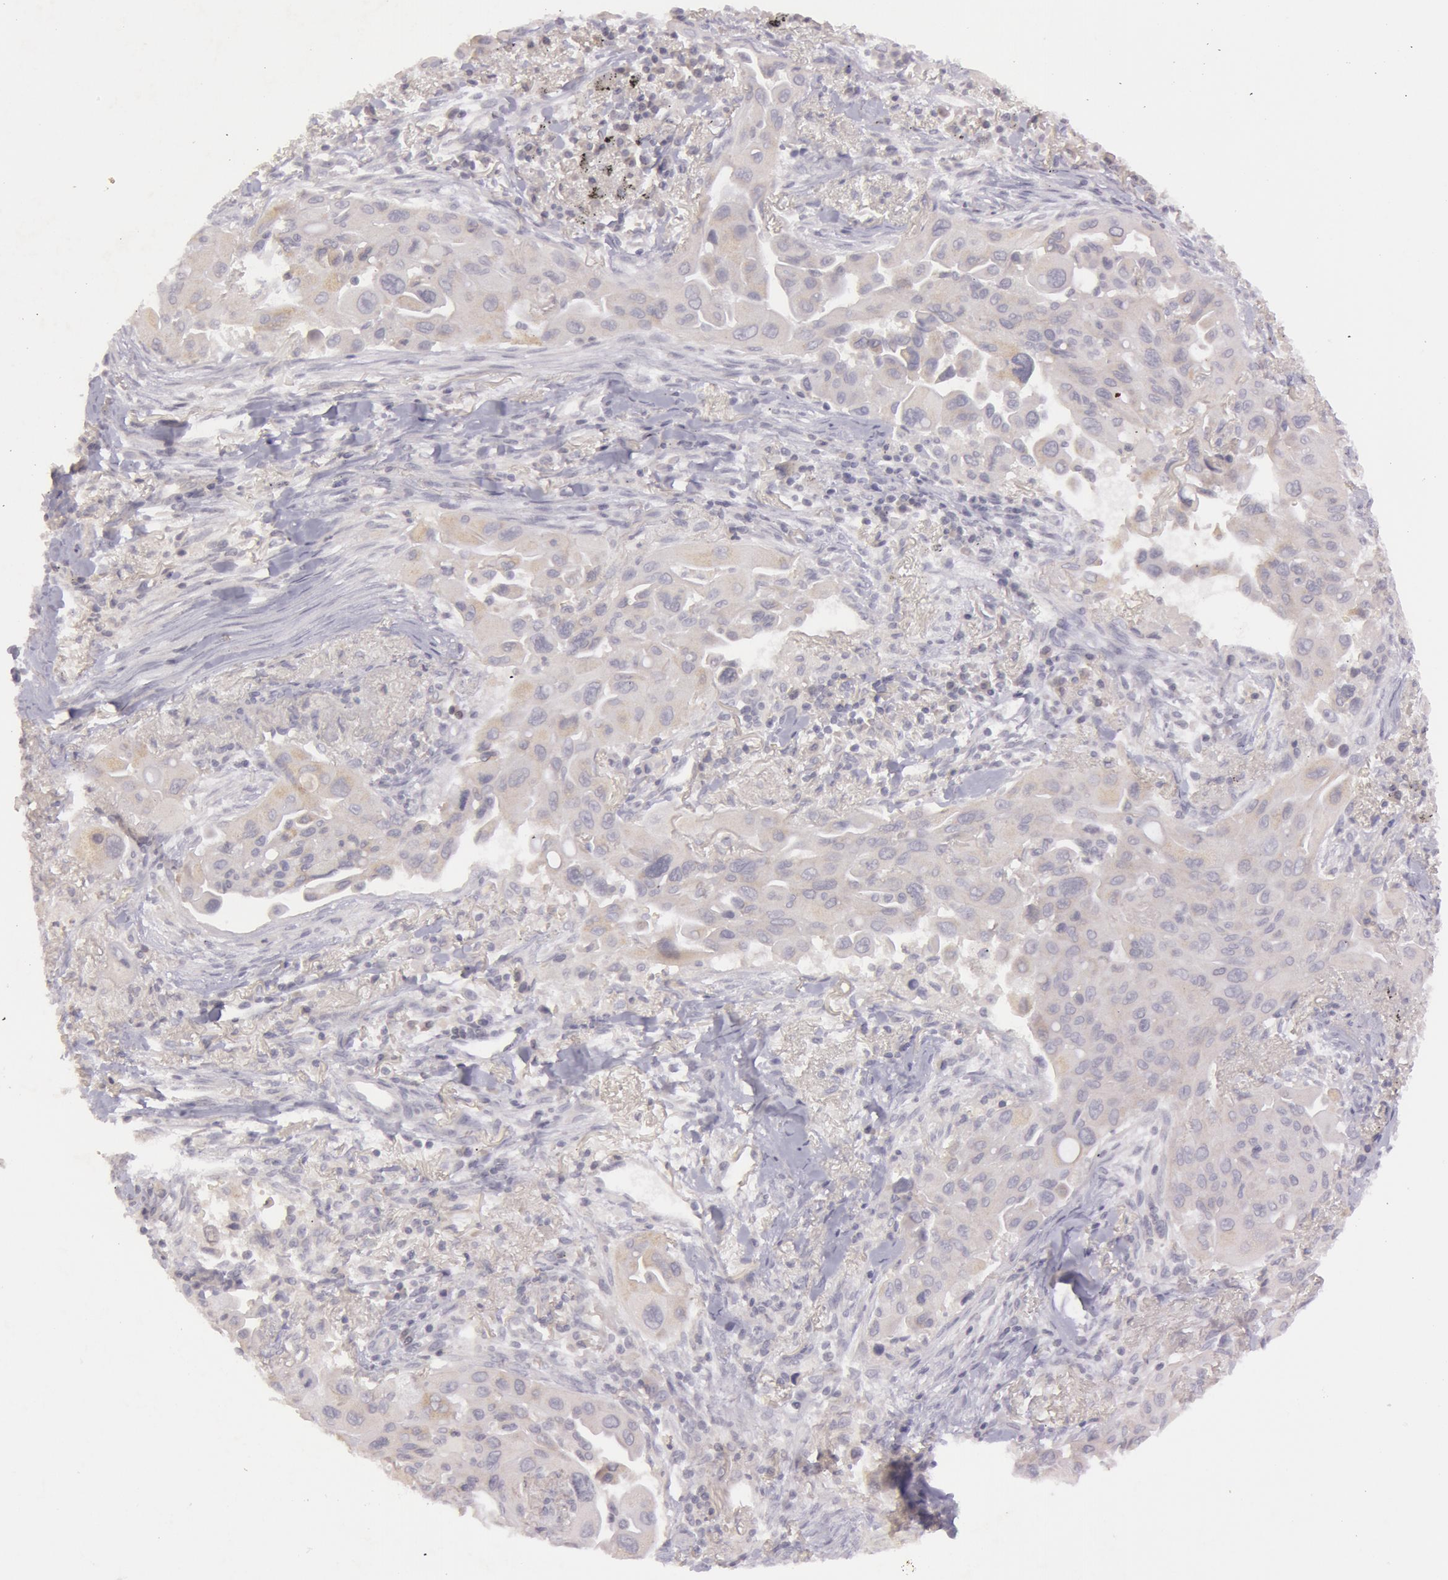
{"staining": {"intensity": "weak", "quantity": "25%-75%", "location": "cytoplasmic/membranous"}, "tissue": "lung cancer", "cell_type": "Tumor cells", "image_type": "cancer", "snomed": [{"axis": "morphology", "description": "Adenocarcinoma, NOS"}, {"axis": "topography", "description": "Lung"}], "caption": "A histopathology image showing weak cytoplasmic/membranous expression in about 25%-75% of tumor cells in lung adenocarcinoma, as visualized by brown immunohistochemical staining.", "gene": "MXRA5", "patient": {"sex": "male", "age": 68}}